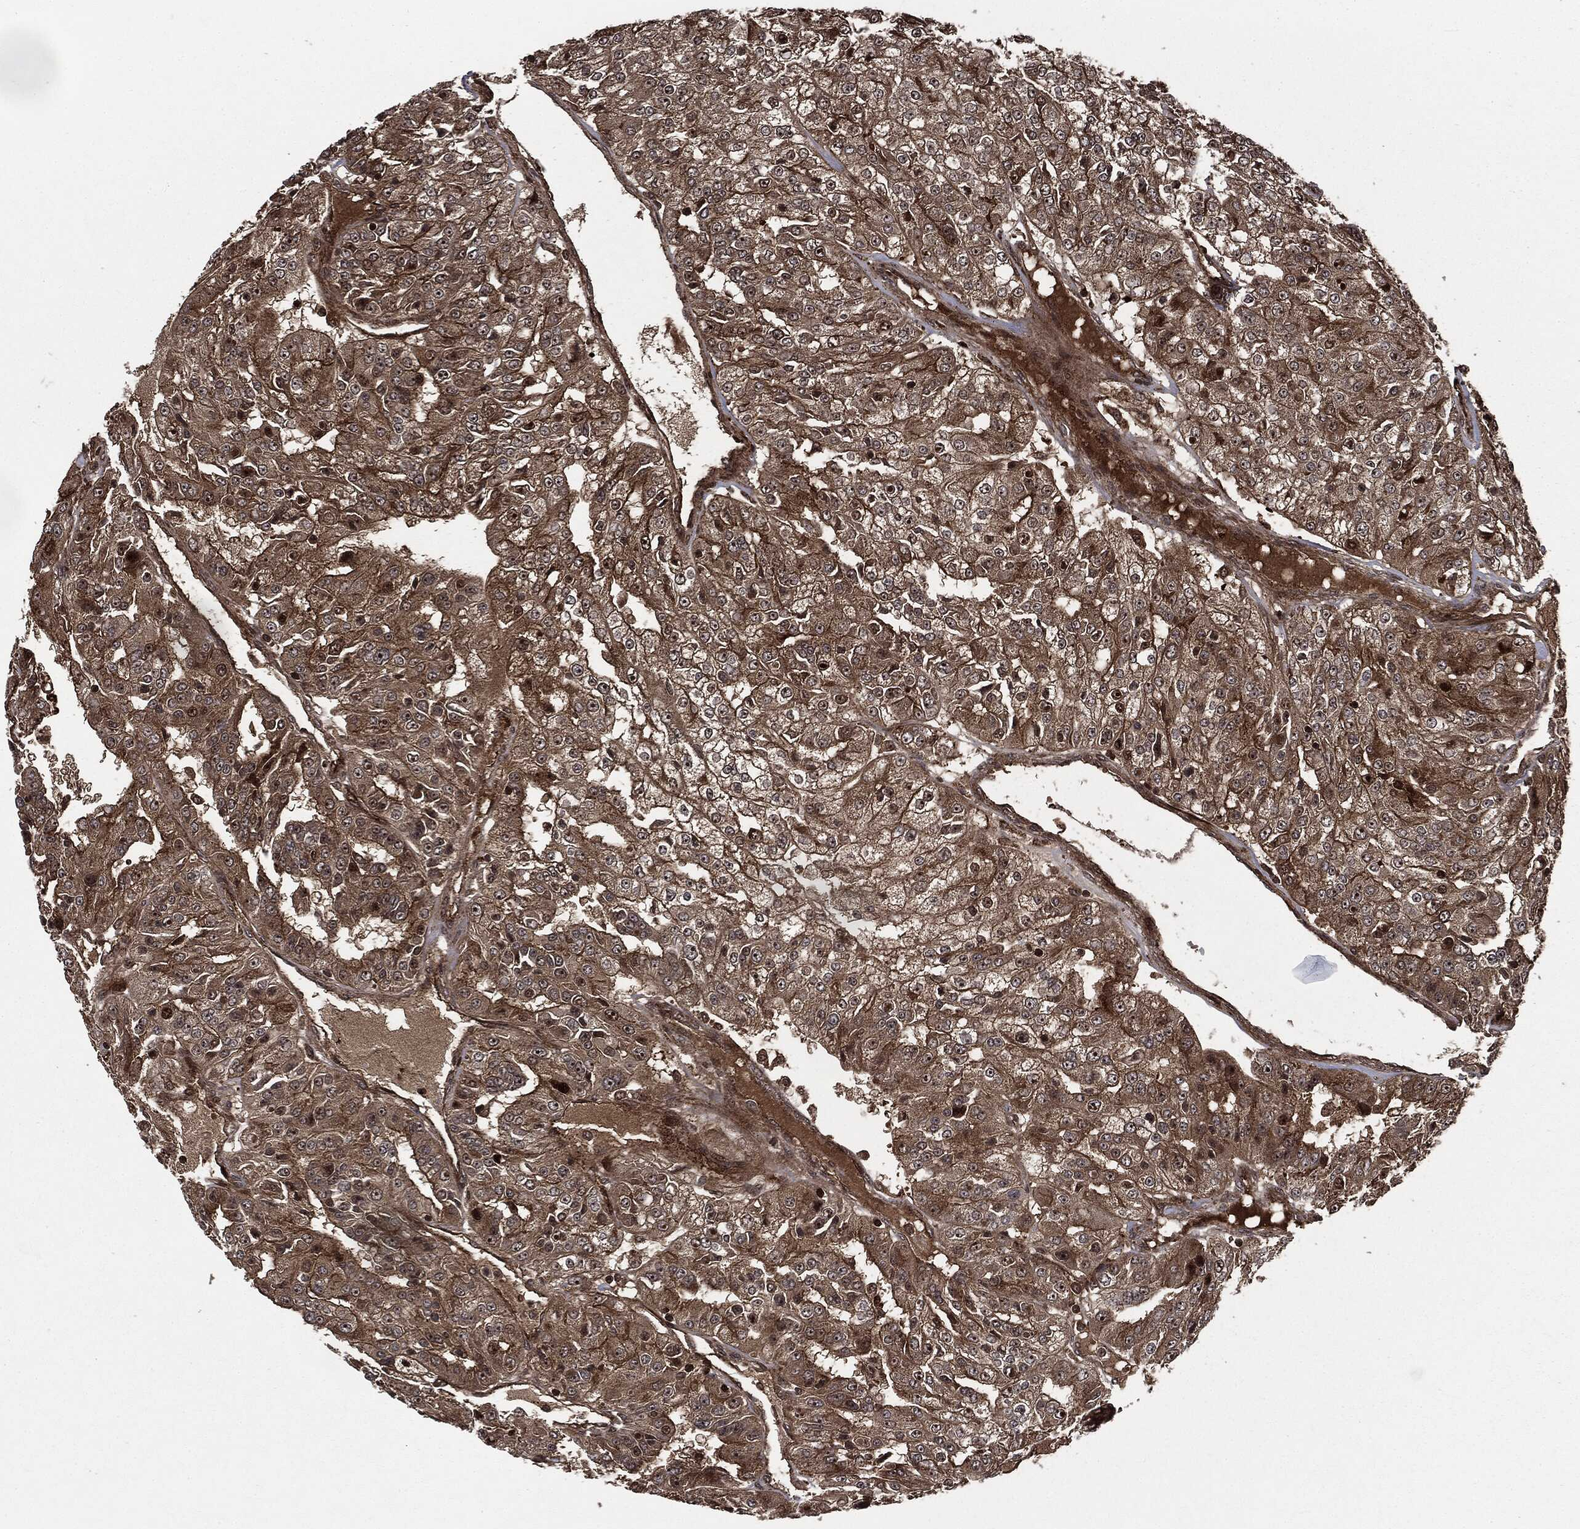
{"staining": {"intensity": "moderate", "quantity": ">75%", "location": "cytoplasmic/membranous,nuclear"}, "tissue": "renal cancer", "cell_type": "Tumor cells", "image_type": "cancer", "snomed": [{"axis": "morphology", "description": "Adenocarcinoma, NOS"}, {"axis": "topography", "description": "Kidney"}], "caption": "Moderate cytoplasmic/membranous and nuclear protein staining is present in about >75% of tumor cells in renal cancer (adenocarcinoma).", "gene": "CARD6", "patient": {"sex": "female", "age": 63}}